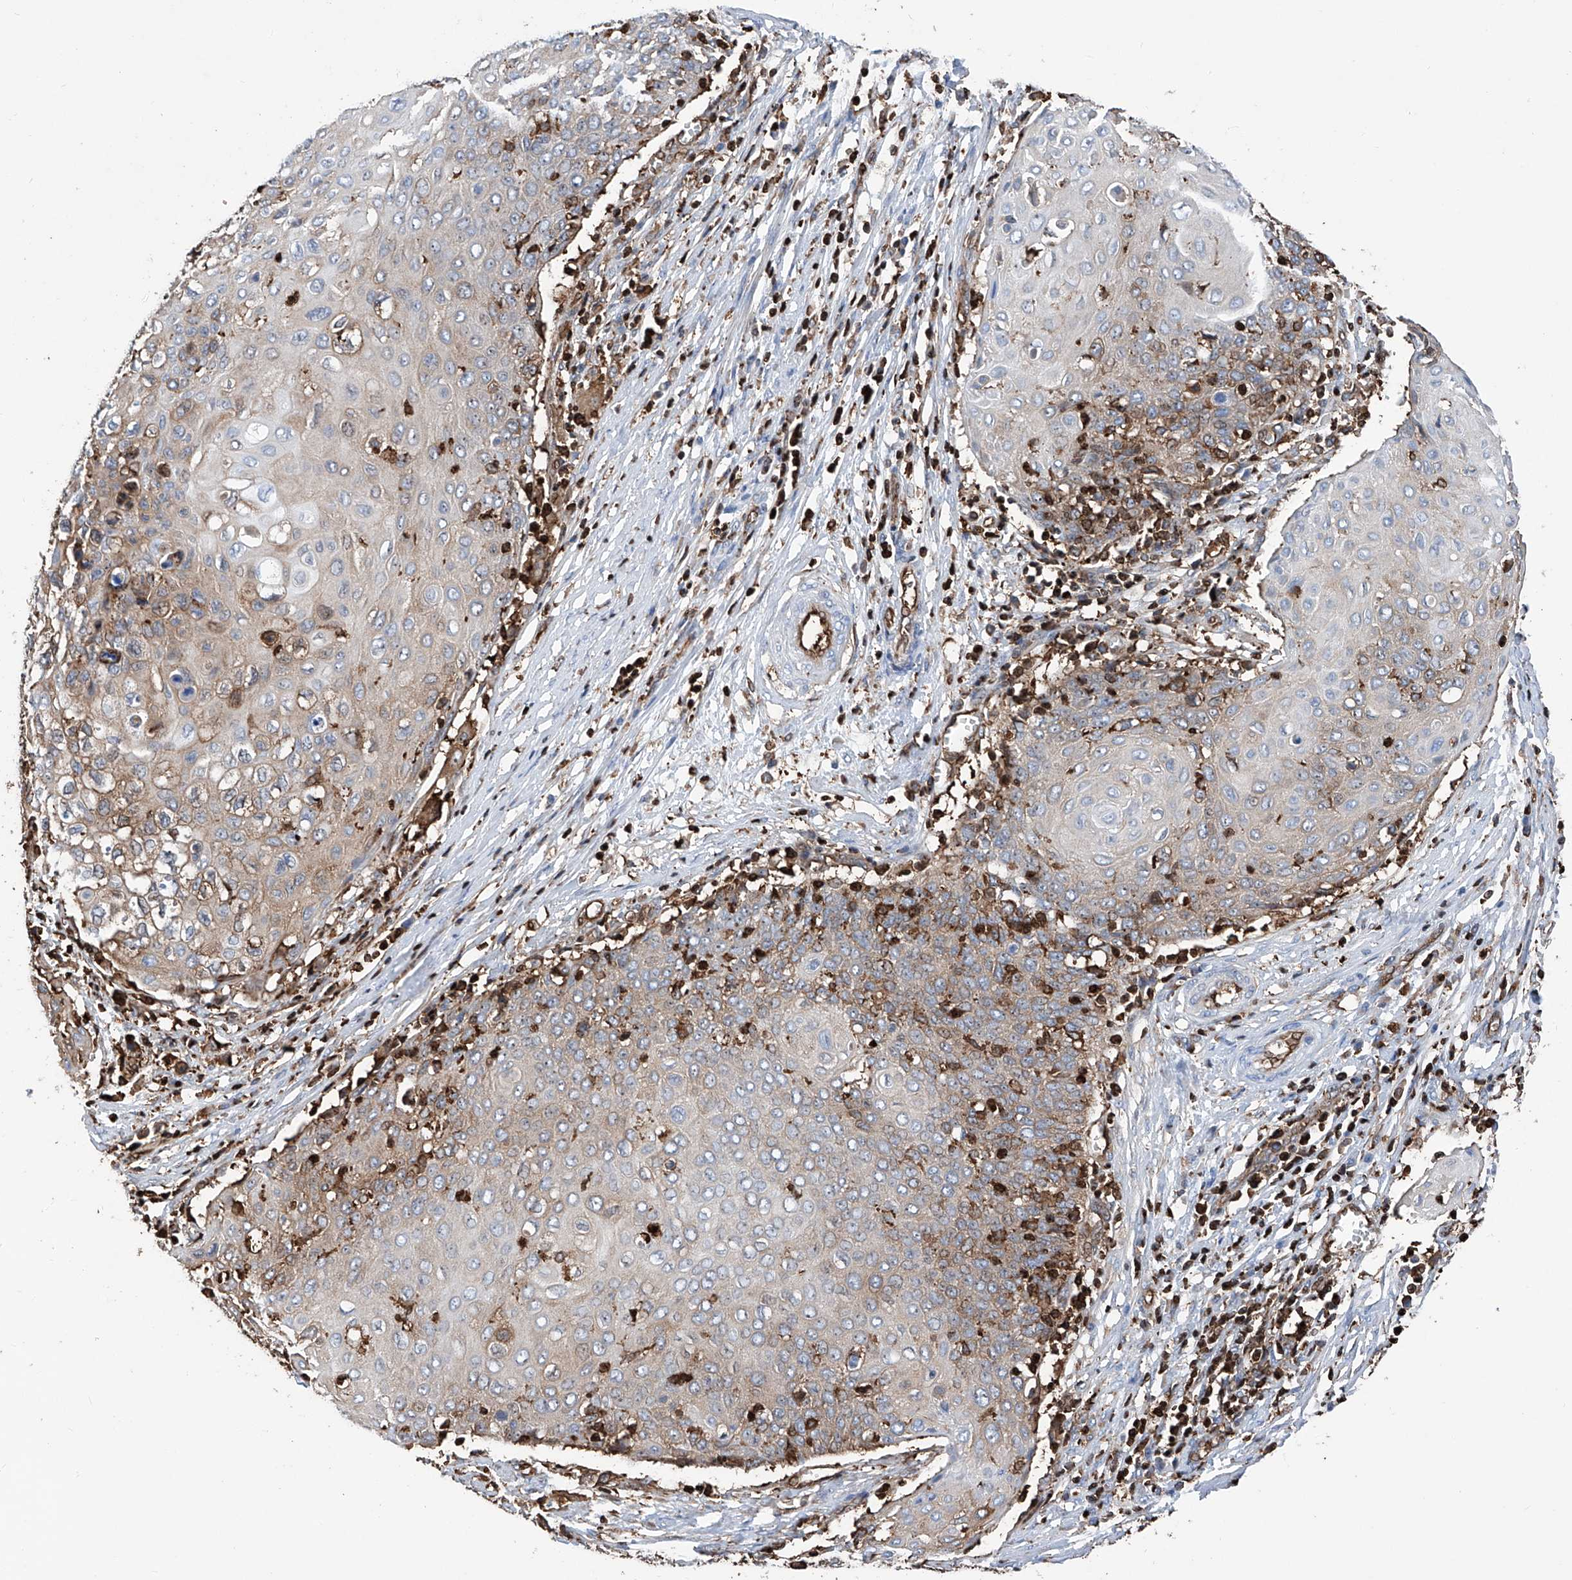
{"staining": {"intensity": "weak", "quantity": "25%-75%", "location": "cytoplasmic/membranous"}, "tissue": "cervical cancer", "cell_type": "Tumor cells", "image_type": "cancer", "snomed": [{"axis": "morphology", "description": "Squamous cell carcinoma, NOS"}, {"axis": "topography", "description": "Cervix"}], "caption": "Human cervical cancer (squamous cell carcinoma) stained with a protein marker reveals weak staining in tumor cells.", "gene": "ZNF484", "patient": {"sex": "female", "age": 39}}